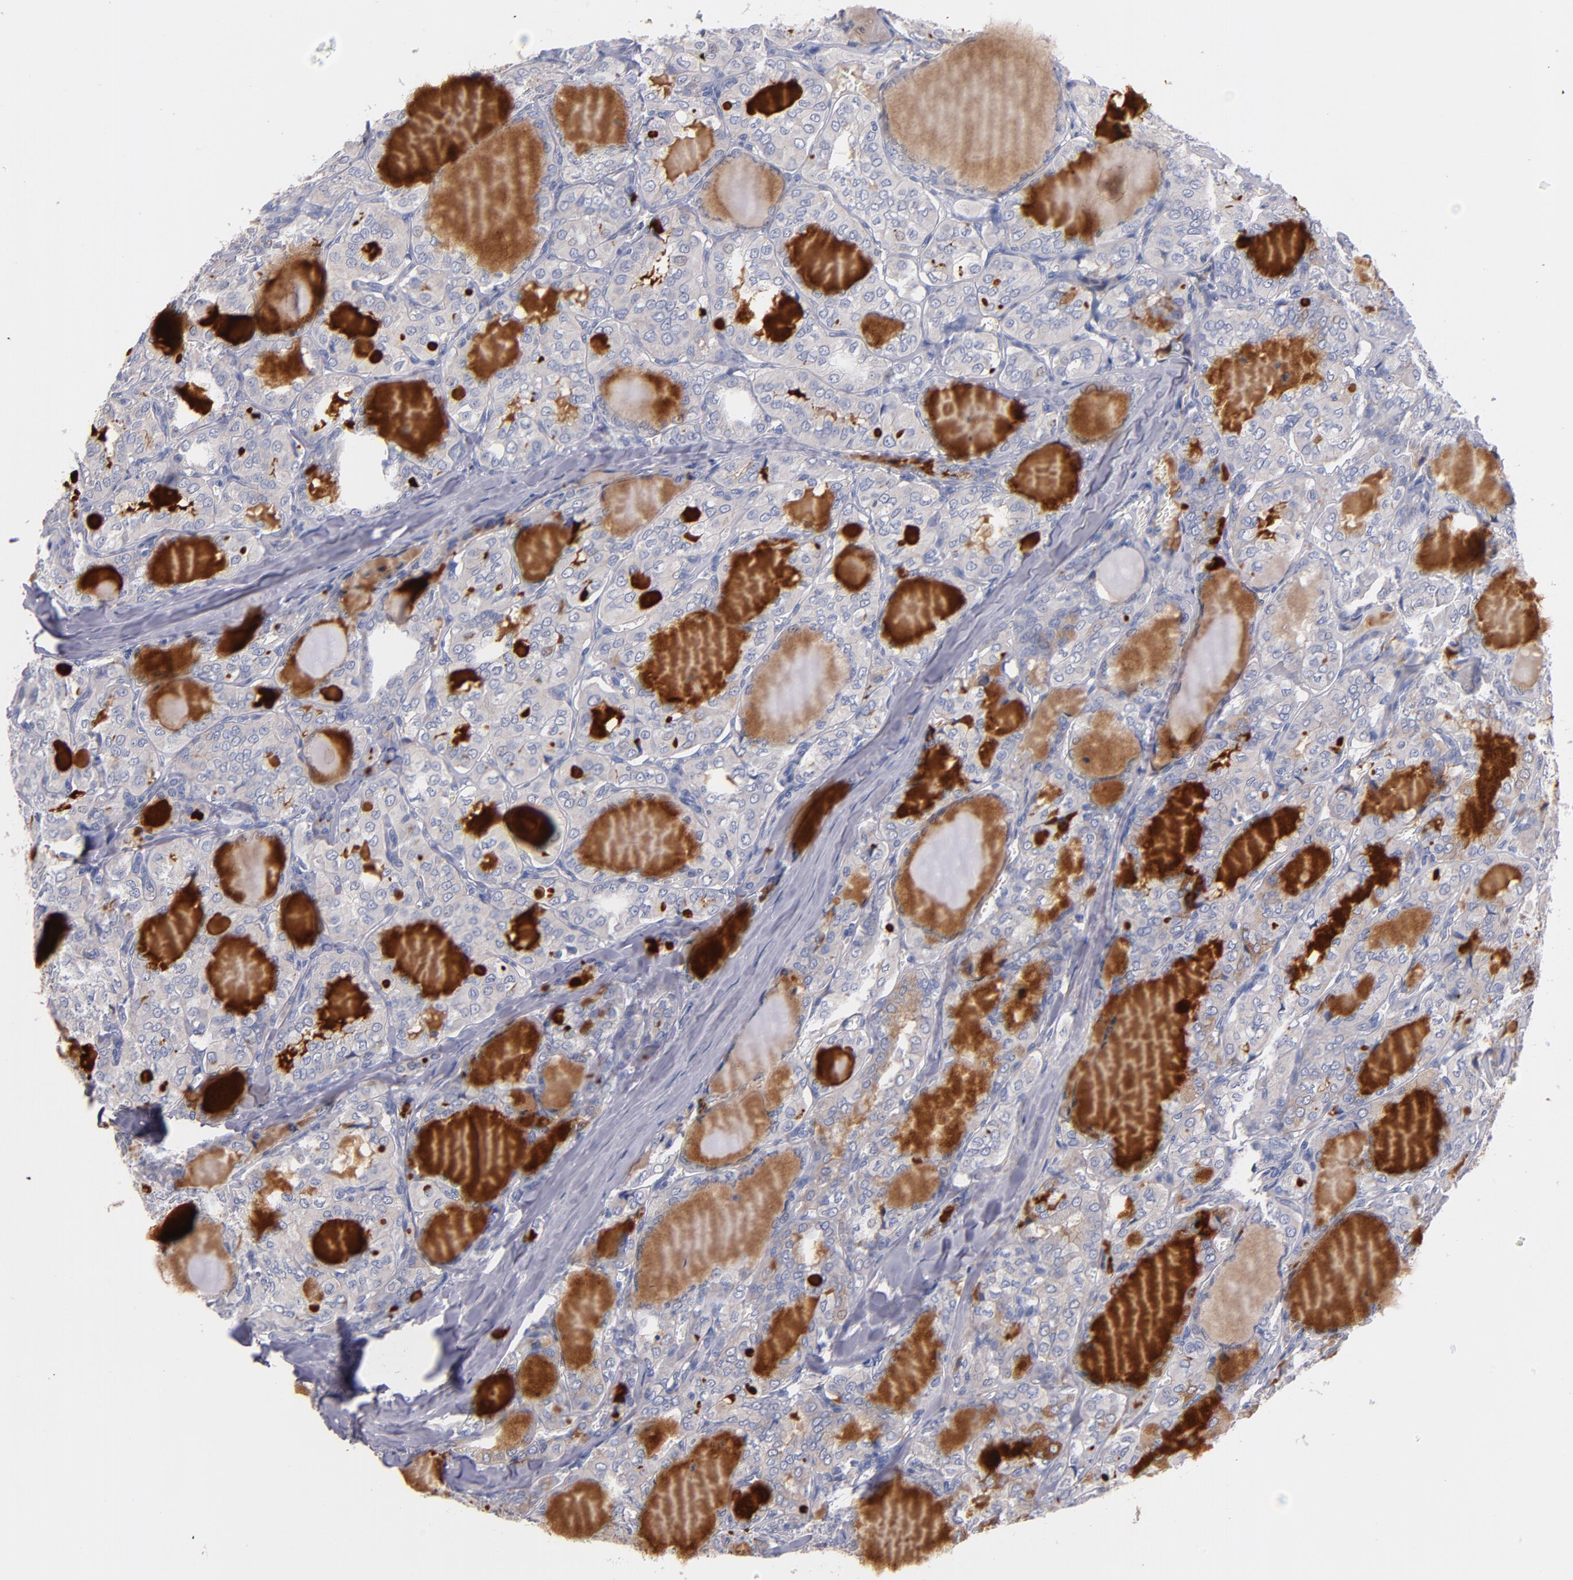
{"staining": {"intensity": "negative", "quantity": "none", "location": "none"}, "tissue": "thyroid cancer", "cell_type": "Tumor cells", "image_type": "cancer", "snomed": [{"axis": "morphology", "description": "Papillary adenocarcinoma, NOS"}, {"axis": "topography", "description": "Thyroid gland"}], "caption": "Micrograph shows no significant protein staining in tumor cells of thyroid papillary adenocarcinoma.", "gene": "CNTNAP2", "patient": {"sex": "male", "age": 20}}